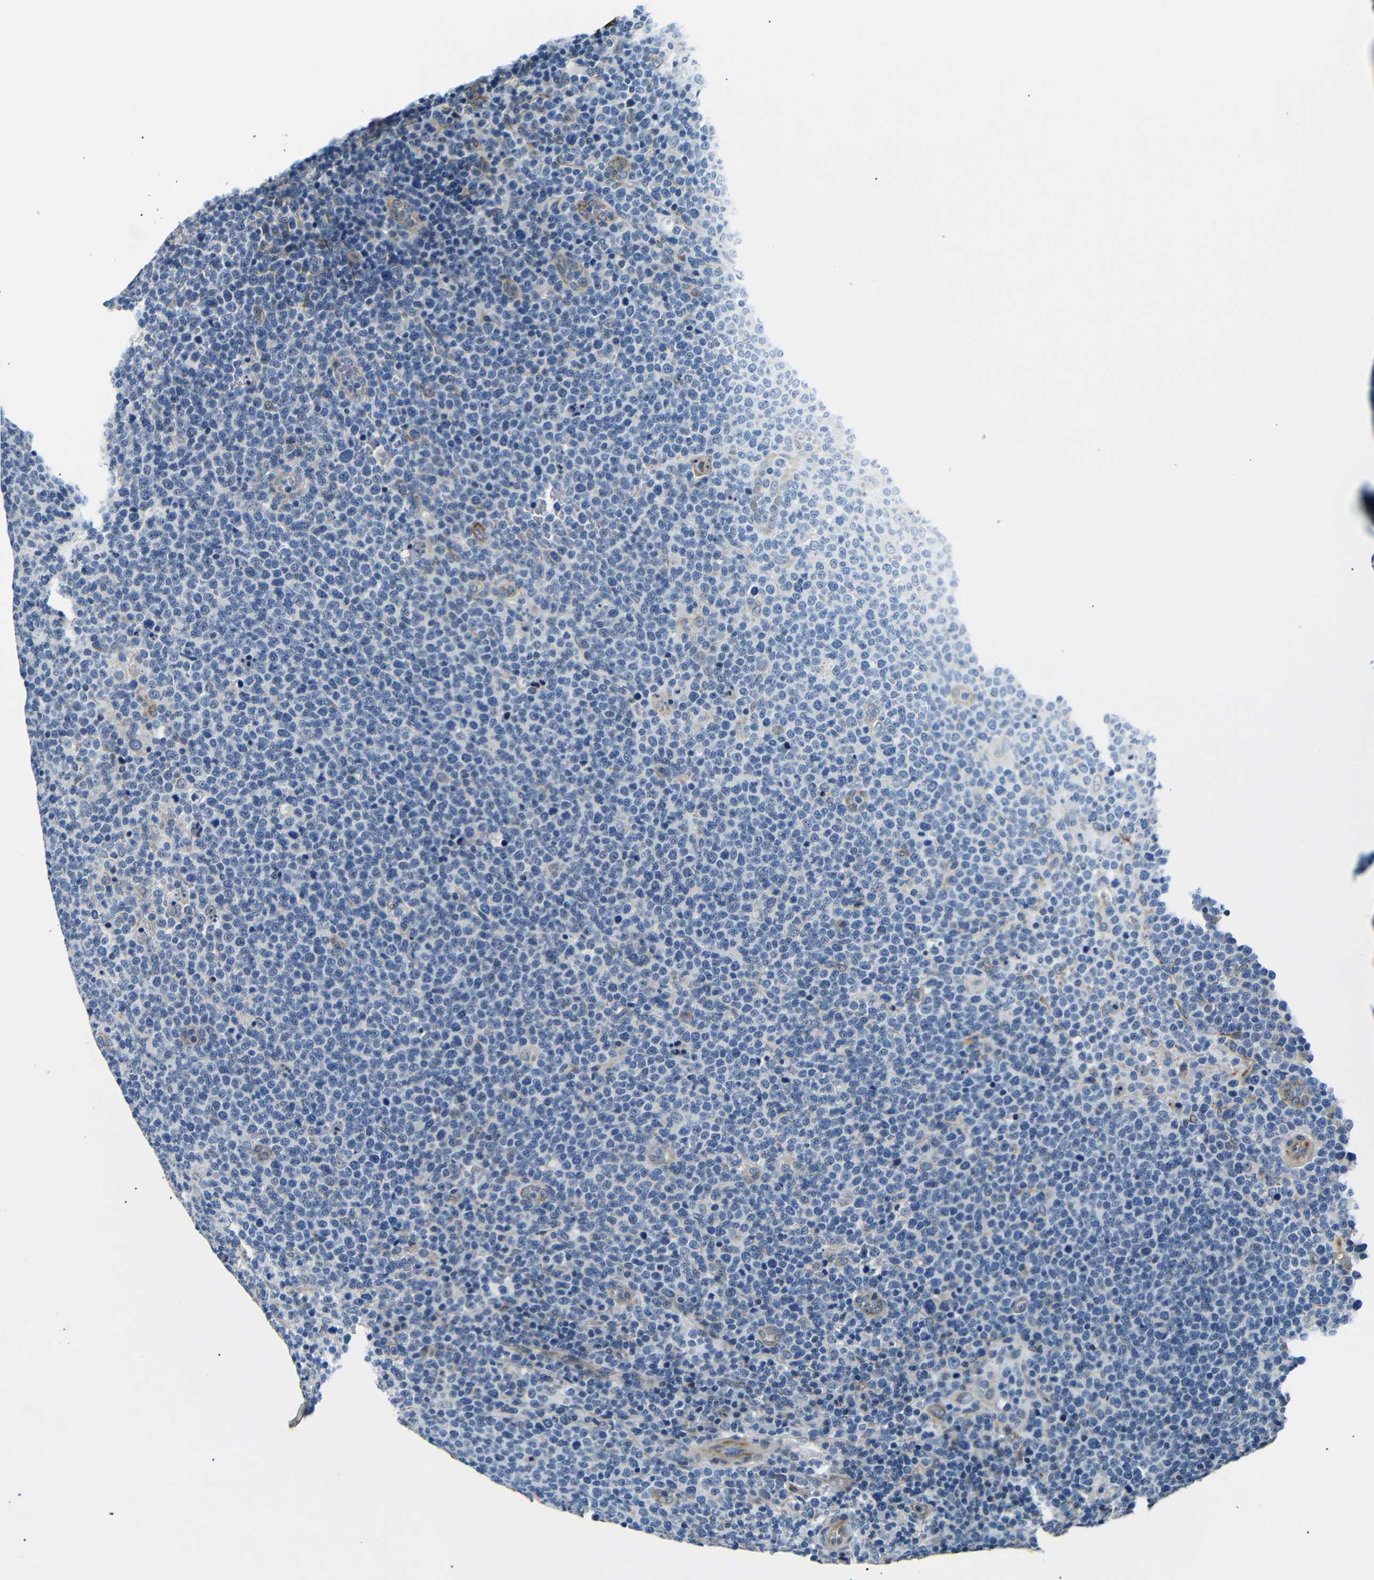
{"staining": {"intensity": "negative", "quantity": "none", "location": "none"}, "tissue": "lymphoma", "cell_type": "Tumor cells", "image_type": "cancer", "snomed": [{"axis": "morphology", "description": "Malignant lymphoma, non-Hodgkin's type, High grade"}, {"axis": "topography", "description": "Lymph node"}], "caption": "Immunohistochemistry image of high-grade malignant lymphoma, non-Hodgkin's type stained for a protein (brown), which reveals no expression in tumor cells.", "gene": "TAFA1", "patient": {"sex": "male", "age": 61}}